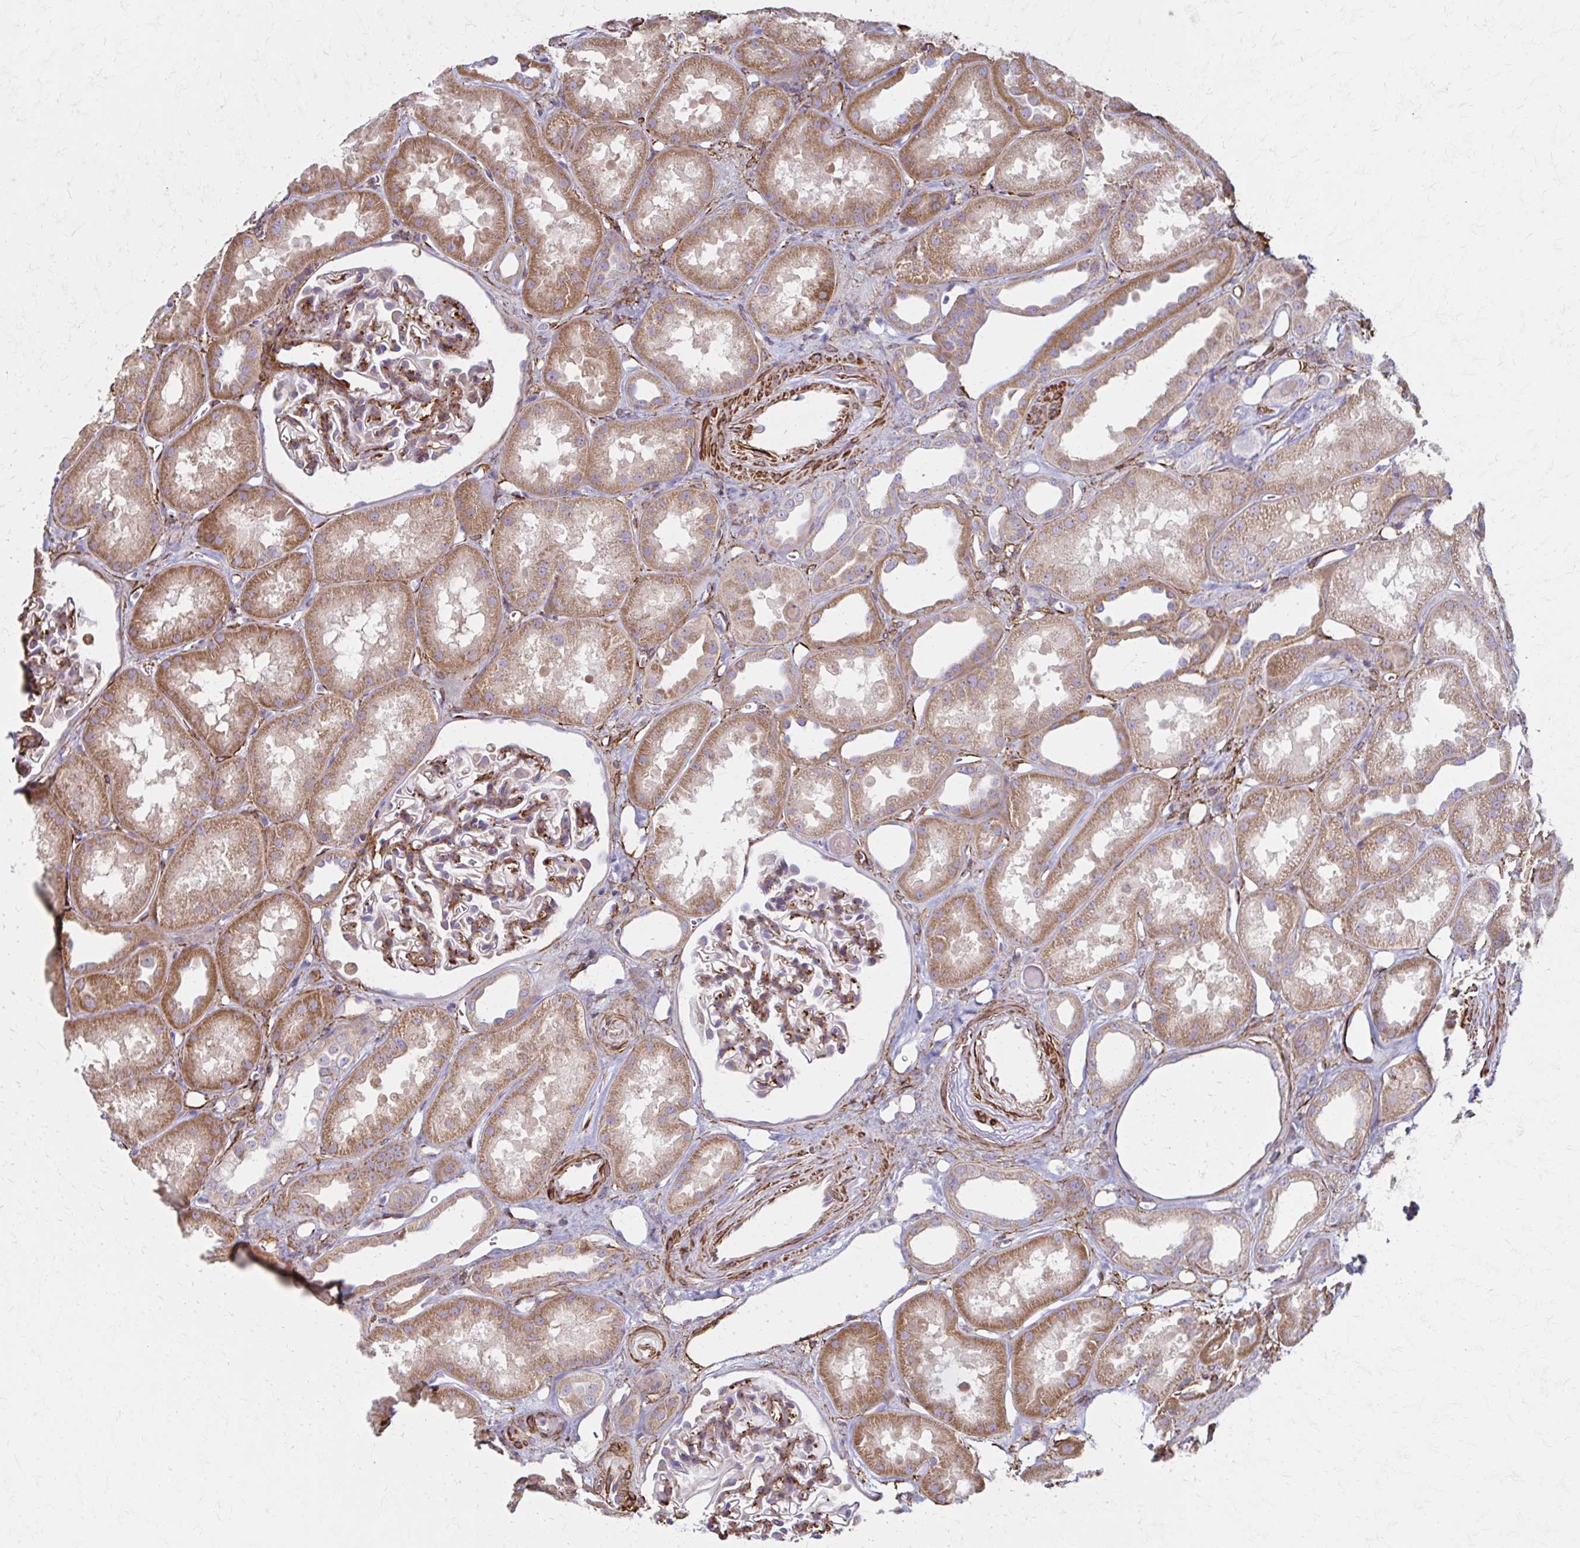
{"staining": {"intensity": "moderate", "quantity": "25%-75%", "location": "cytoplasmic/membranous"}, "tissue": "kidney", "cell_type": "Cells in glomeruli", "image_type": "normal", "snomed": [{"axis": "morphology", "description": "Normal tissue, NOS"}, {"axis": "topography", "description": "Kidney"}], "caption": "Moderate cytoplasmic/membranous protein expression is present in approximately 25%-75% of cells in glomeruli in kidney. (DAB (3,3'-diaminobenzidine) IHC, brown staining for protein, blue staining for nuclei).", "gene": "TIMMDC1", "patient": {"sex": "male", "age": 61}}